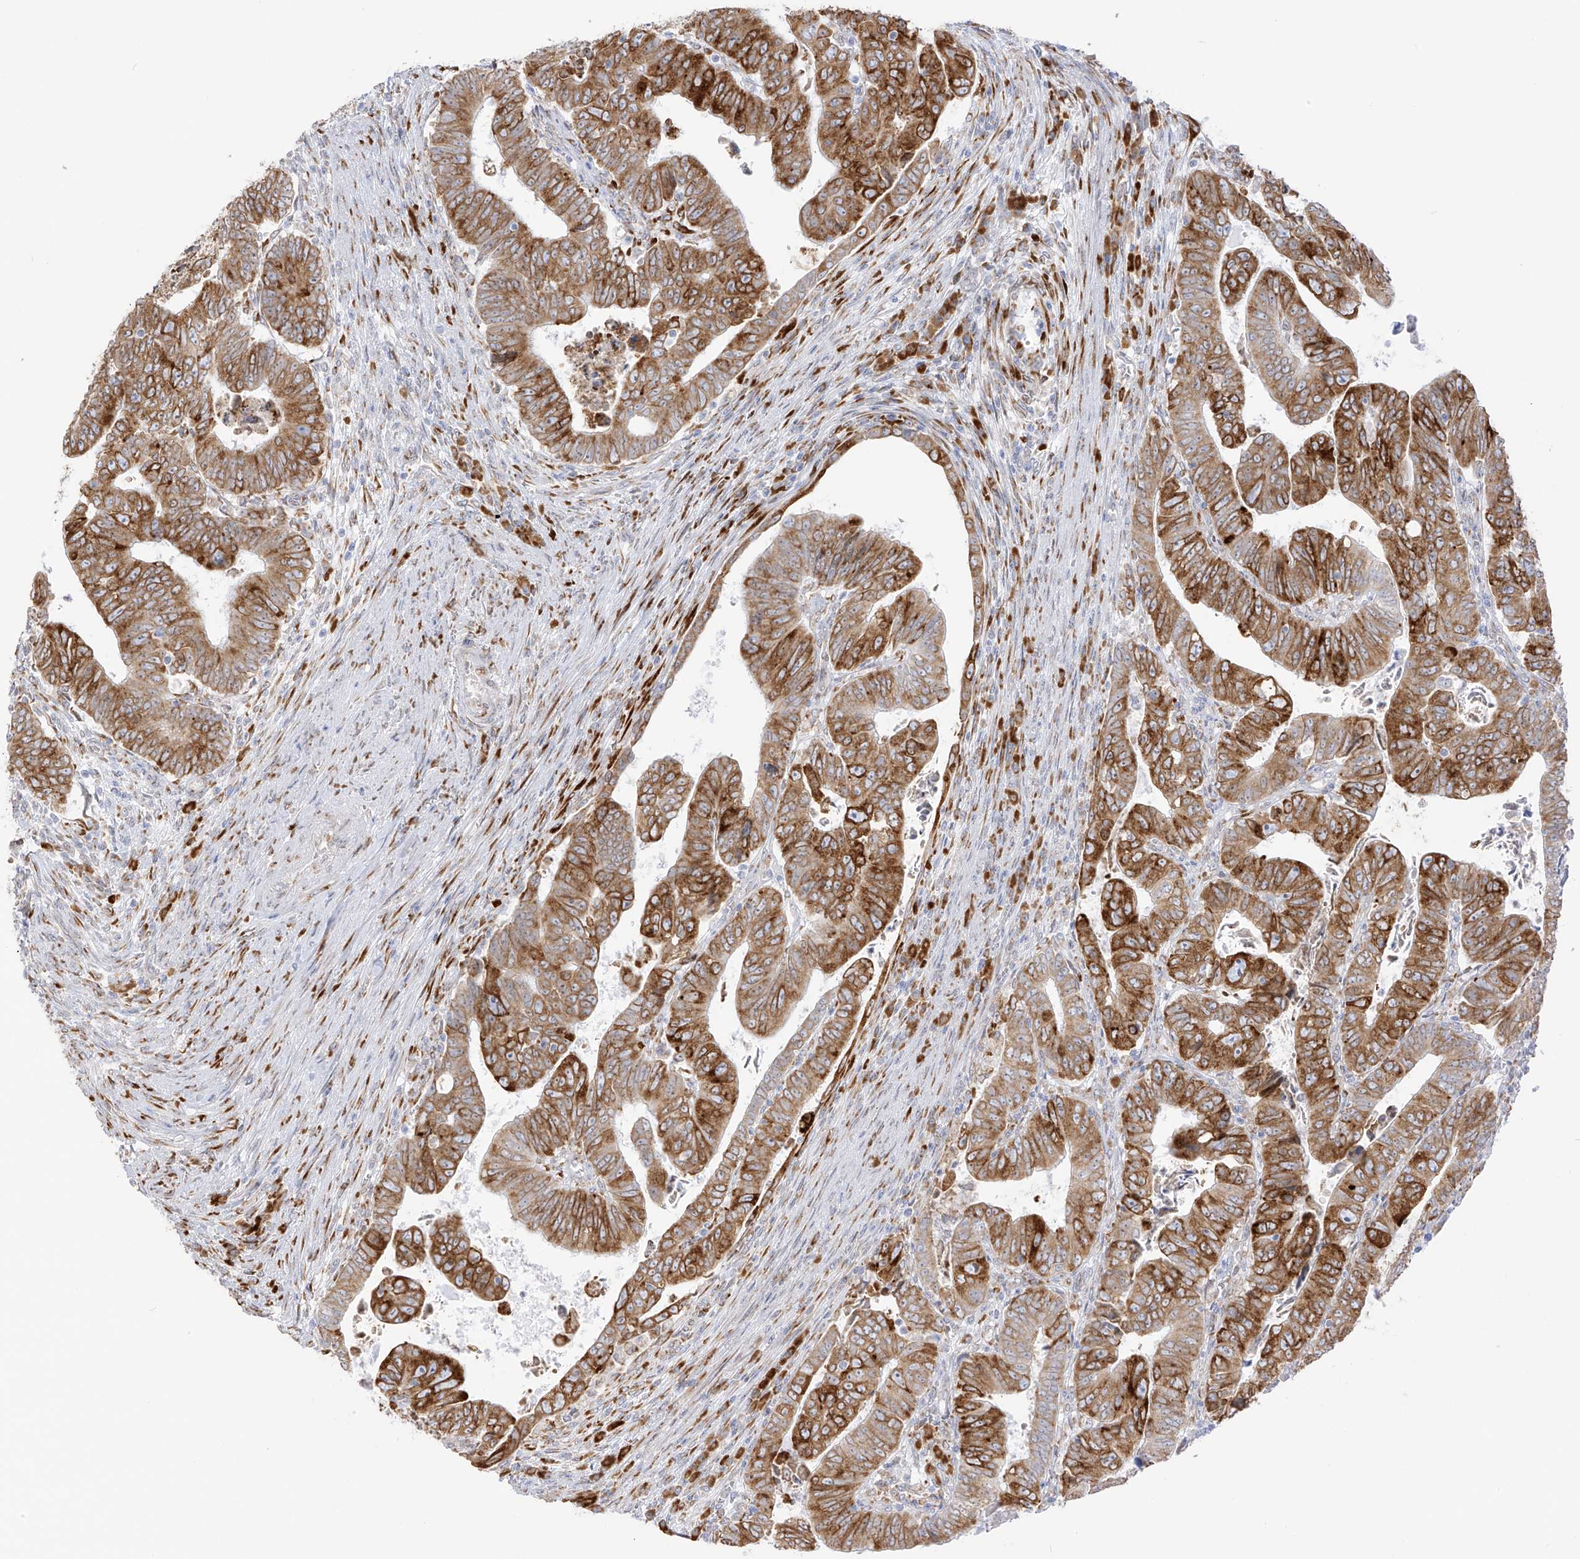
{"staining": {"intensity": "moderate", "quantity": ">75%", "location": "cytoplasmic/membranous"}, "tissue": "colorectal cancer", "cell_type": "Tumor cells", "image_type": "cancer", "snomed": [{"axis": "morphology", "description": "Normal tissue, NOS"}, {"axis": "morphology", "description": "Adenocarcinoma, NOS"}, {"axis": "topography", "description": "Rectum"}], "caption": "Colorectal adenocarcinoma stained for a protein displays moderate cytoplasmic/membranous positivity in tumor cells. (Brightfield microscopy of DAB IHC at high magnification).", "gene": "LRRC59", "patient": {"sex": "female", "age": 65}}